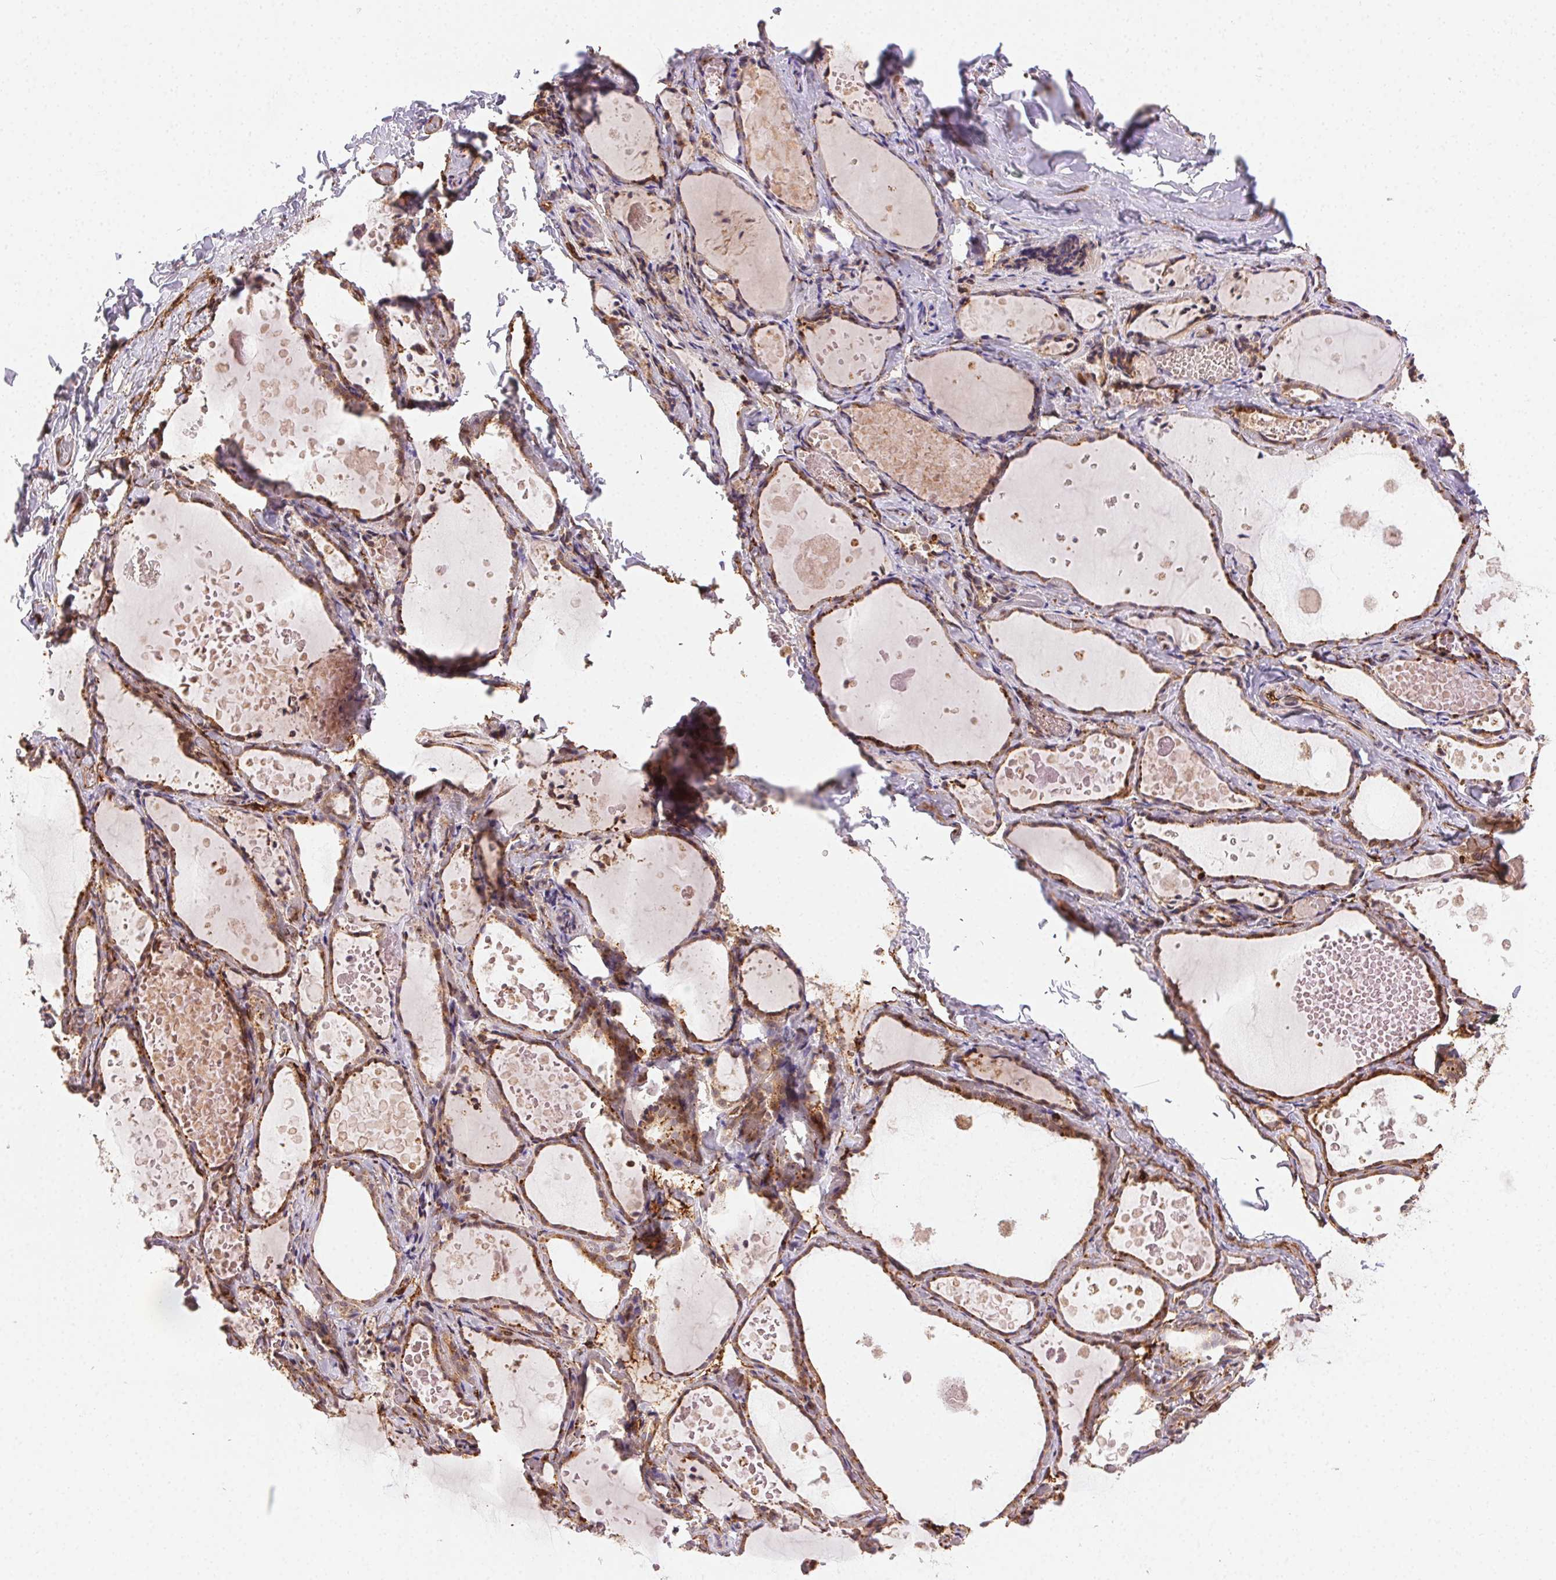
{"staining": {"intensity": "moderate", "quantity": ">75%", "location": "cytoplasmic/membranous"}, "tissue": "thyroid gland", "cell_type": "Glandular cells", "image_type": "normal", "snomed": [{"axis": "morphology", "description": "Normal tissue, NOS"}, {"axis": "topography", "description": "Thyroid gland"}], "caption": "Protein staining of unremarkable thyroid gland reveals moderate cytoplasmic/membranous expression in approximately >75% of glandular cells. (DAB (3,3'-diaminobenzidine) = brown stain, brightfield microscopy at high magnification).", "gene": "RNASET2", "patient": {"sex": "female", "age": 56}}